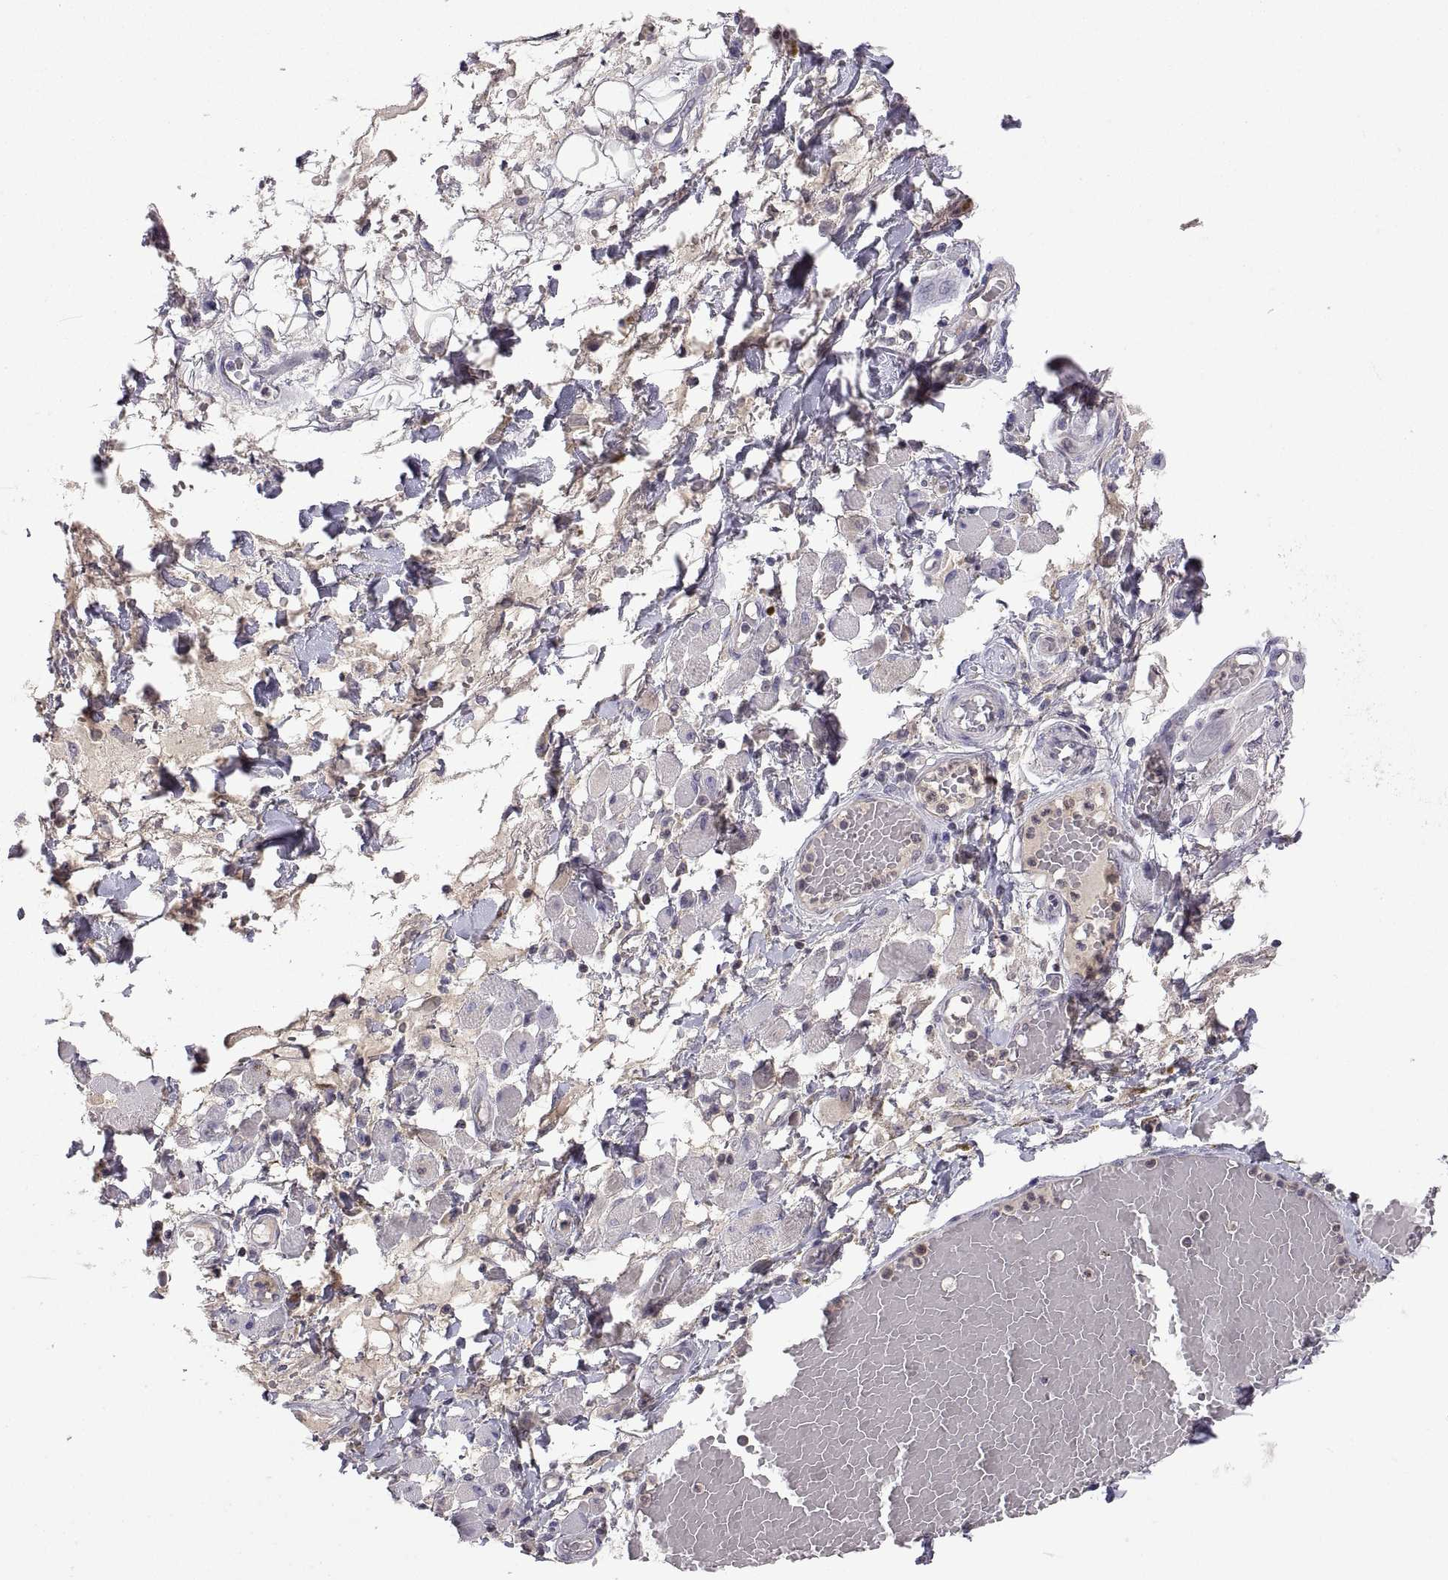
{"staining": {"intensity": "negative", "quantity": "none", "location": "none"}, "tissue": "melanoma", "cell_type": "Tumor cells", "image_type": "cancer", "snomed": [{"axis": "morphology", "description": "Malignant melanoma, NOS"}, {"axis": "topography", "description": "Skin"}], "caption": "Tumor cells show no significant protein staining in malignant melanoma.", "gene": "FGF9", "patient": {"sex": "female", "age": 91}}